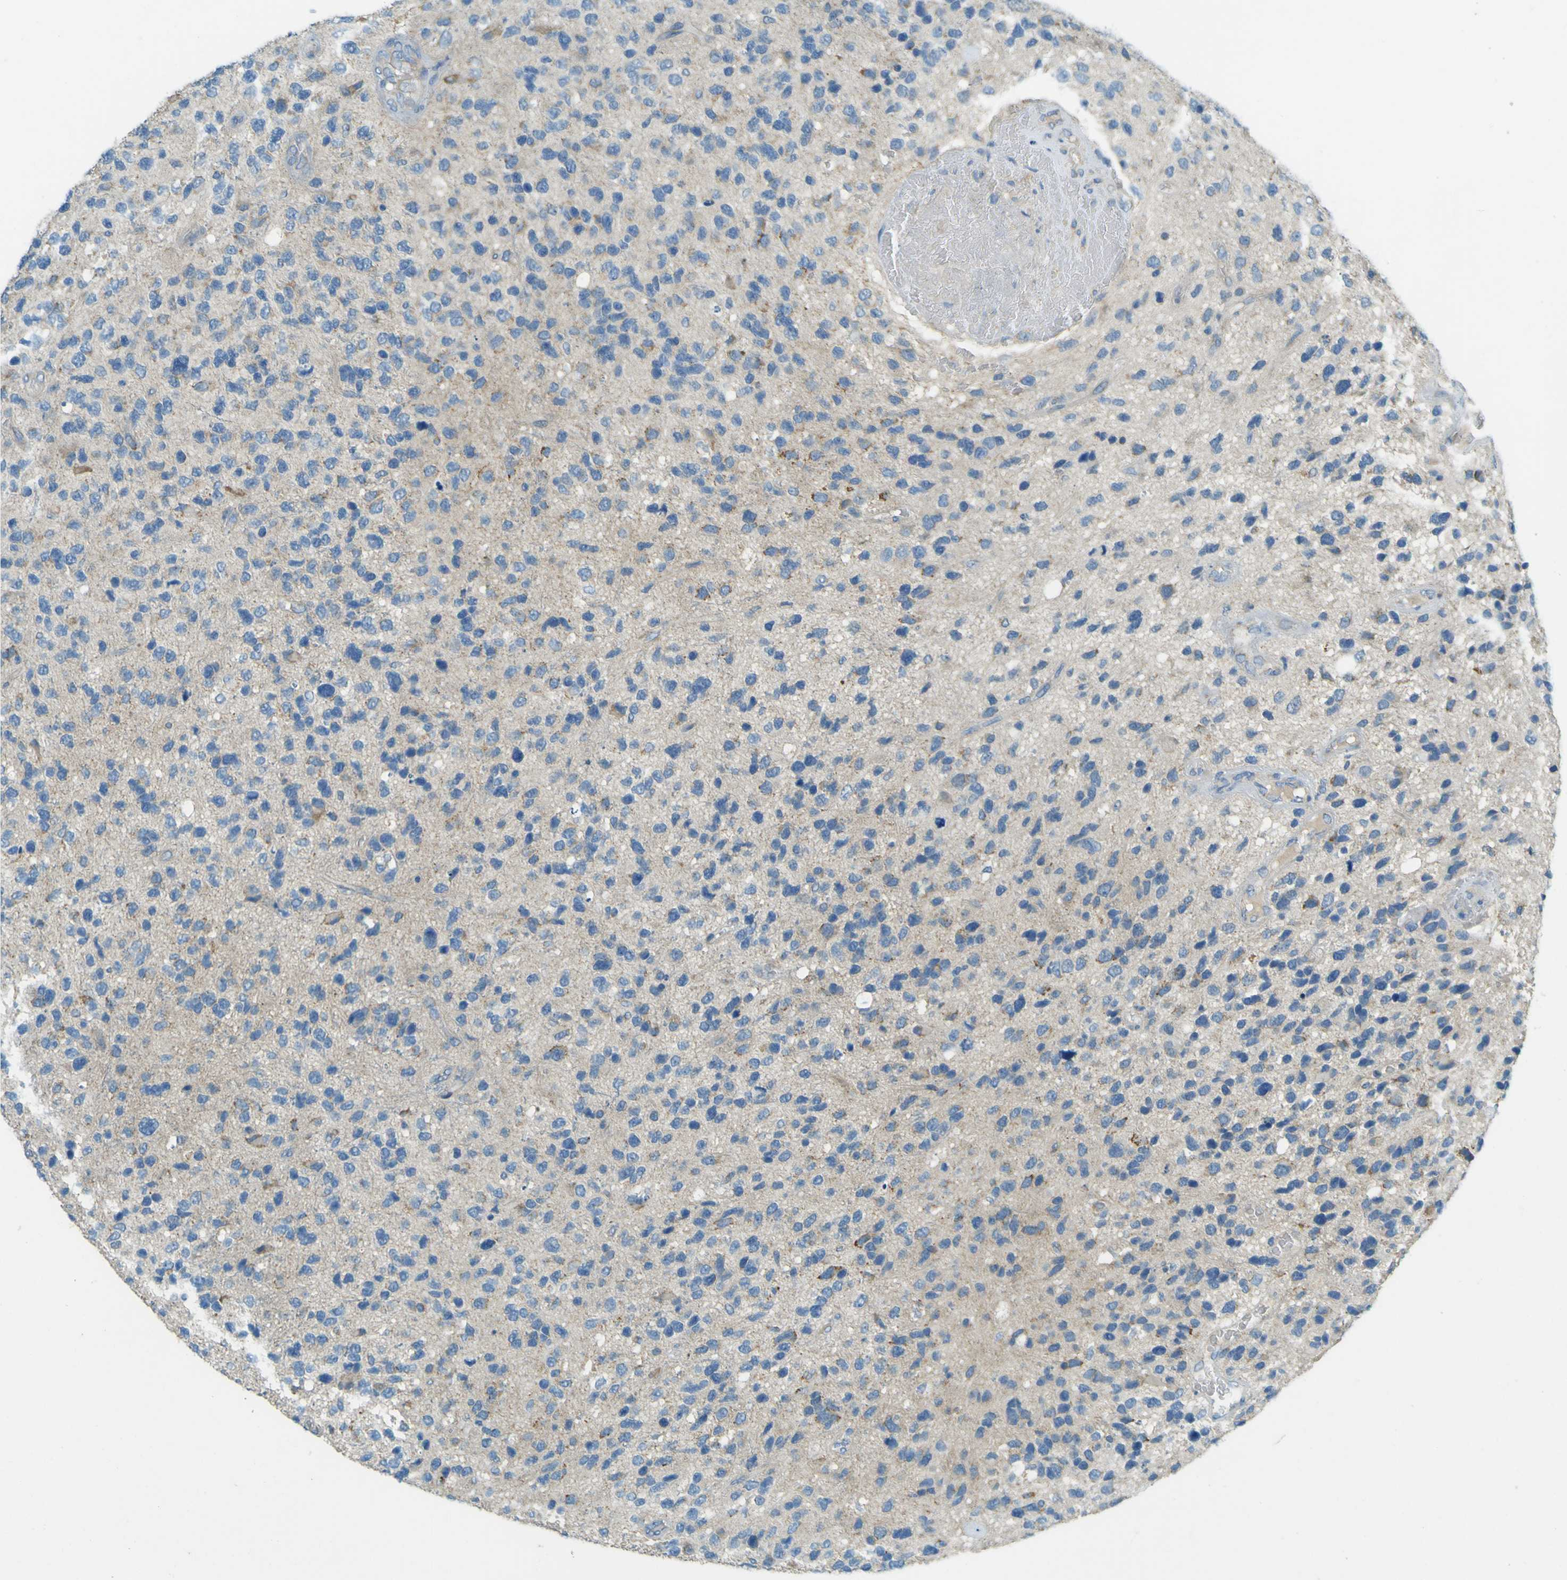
{"staining": {"intensity": "negative", "quantity": "none", "location": "none"}, "tissue": "glioma", "cell_type": "Tumor cells", "image_type": "cancer", "snomed": [{"axis": "morphology", "description": "Glioma, malignant, High grade"}, {"axis": "topography", "description": "Brain"}], "caption": "Tumor cells are negative for brown protein staining in glioma.", "gene": "FKTN", "patient": {"sex": "female", "age": 58}}